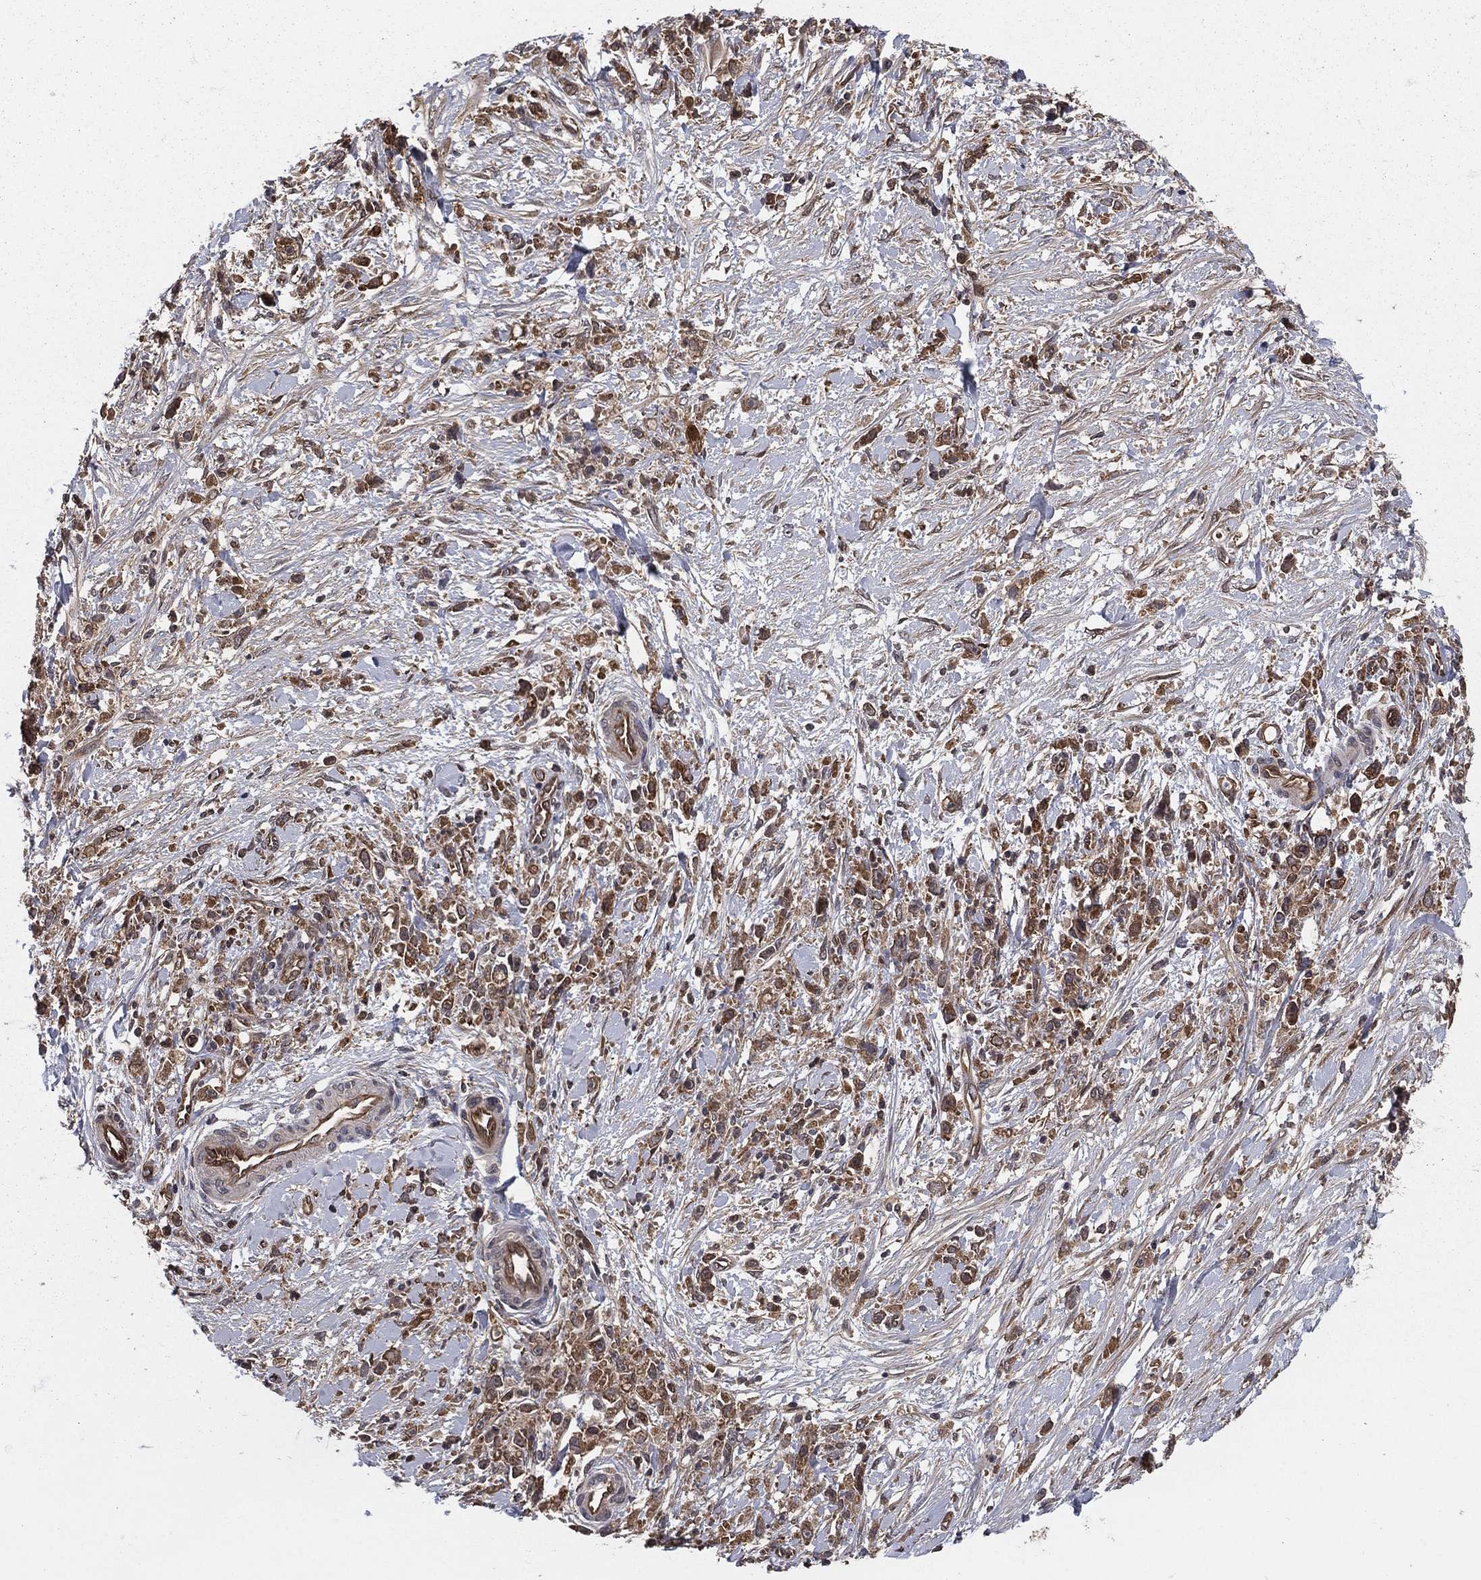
{"staining": {"intensity": "moderate", "quantity": ">75%", "location": "cytoplasmic/membranous"}, "tissue": "stomach cancer", "cell_type": "Tumor cells", "image_type": "cancer", "snomed": [{"axis": "morphology", "description": "Adenocarcinoma, NOS"}, {"axis": "topography", "description": "Stomach"}], "caption": "Immunohistochemical staining of human adenocarcinoma (stomach) shows moderate cytoplasmic/membranous protein expression in about >75% of tumor cells.", "gene": "CERT1", "patient": {"sex": "female", "age": 59}}